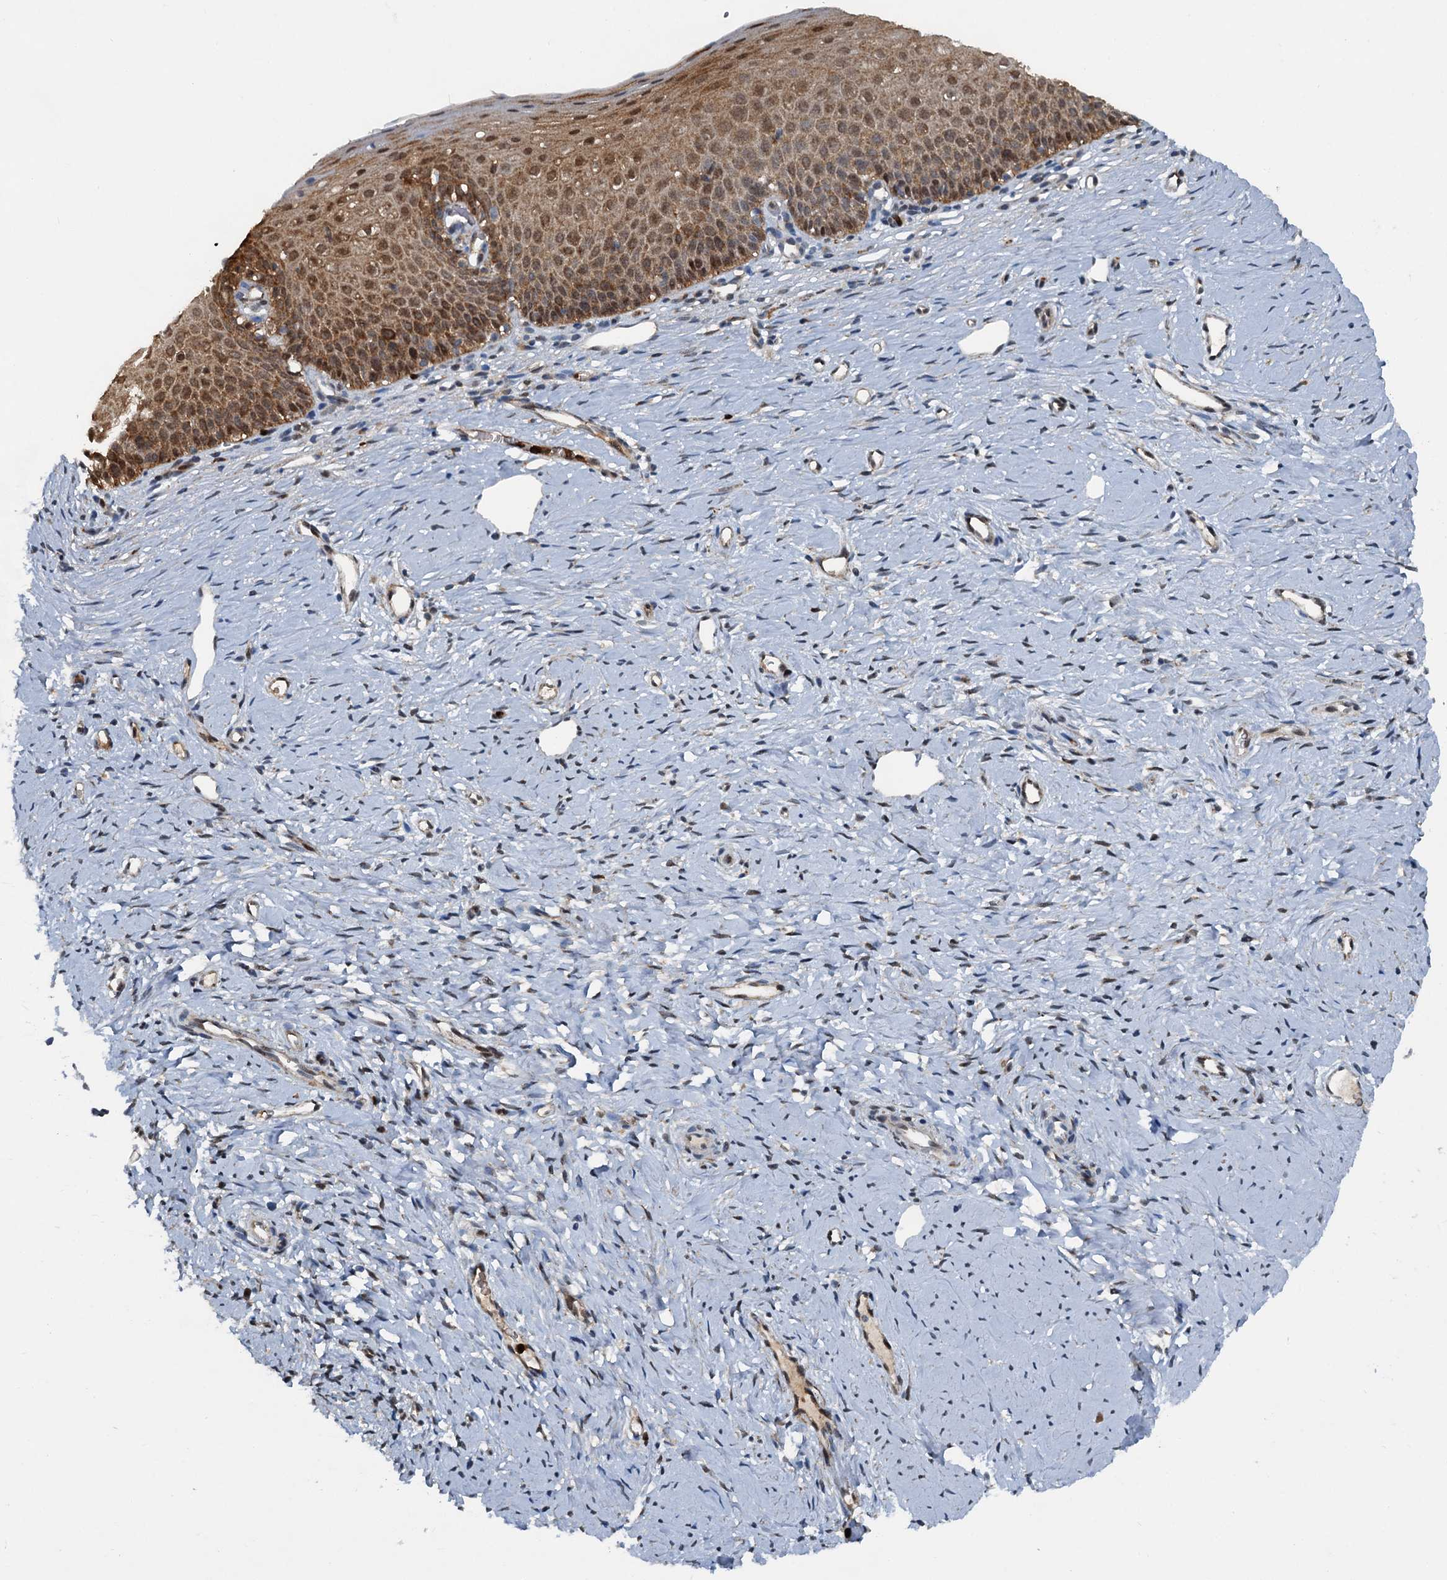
{"staining": {"intensity": "moderate", "quantity": "25%-75%", "location": "cytoplasmic/membranous,nuclear"}, "tissue": "cervix", "cell_type": "Glandular cells", "image_type": "normal", "snomed": [{"axis": "morphology", "description": "Normal tissue, NOS"}, {"axis": "topography", "description": "Cervix"}], "caption": "Immunohistochemistry photomicrograph of benign cervix stained for a protein (brown), which demonstrates medium levels of moderate cytoplasmic/membranous,nuclear staining in approximately 25%-75% of glandular cells.", "gene": "GPI", "patient": {"sex": "female", "age": 36}}